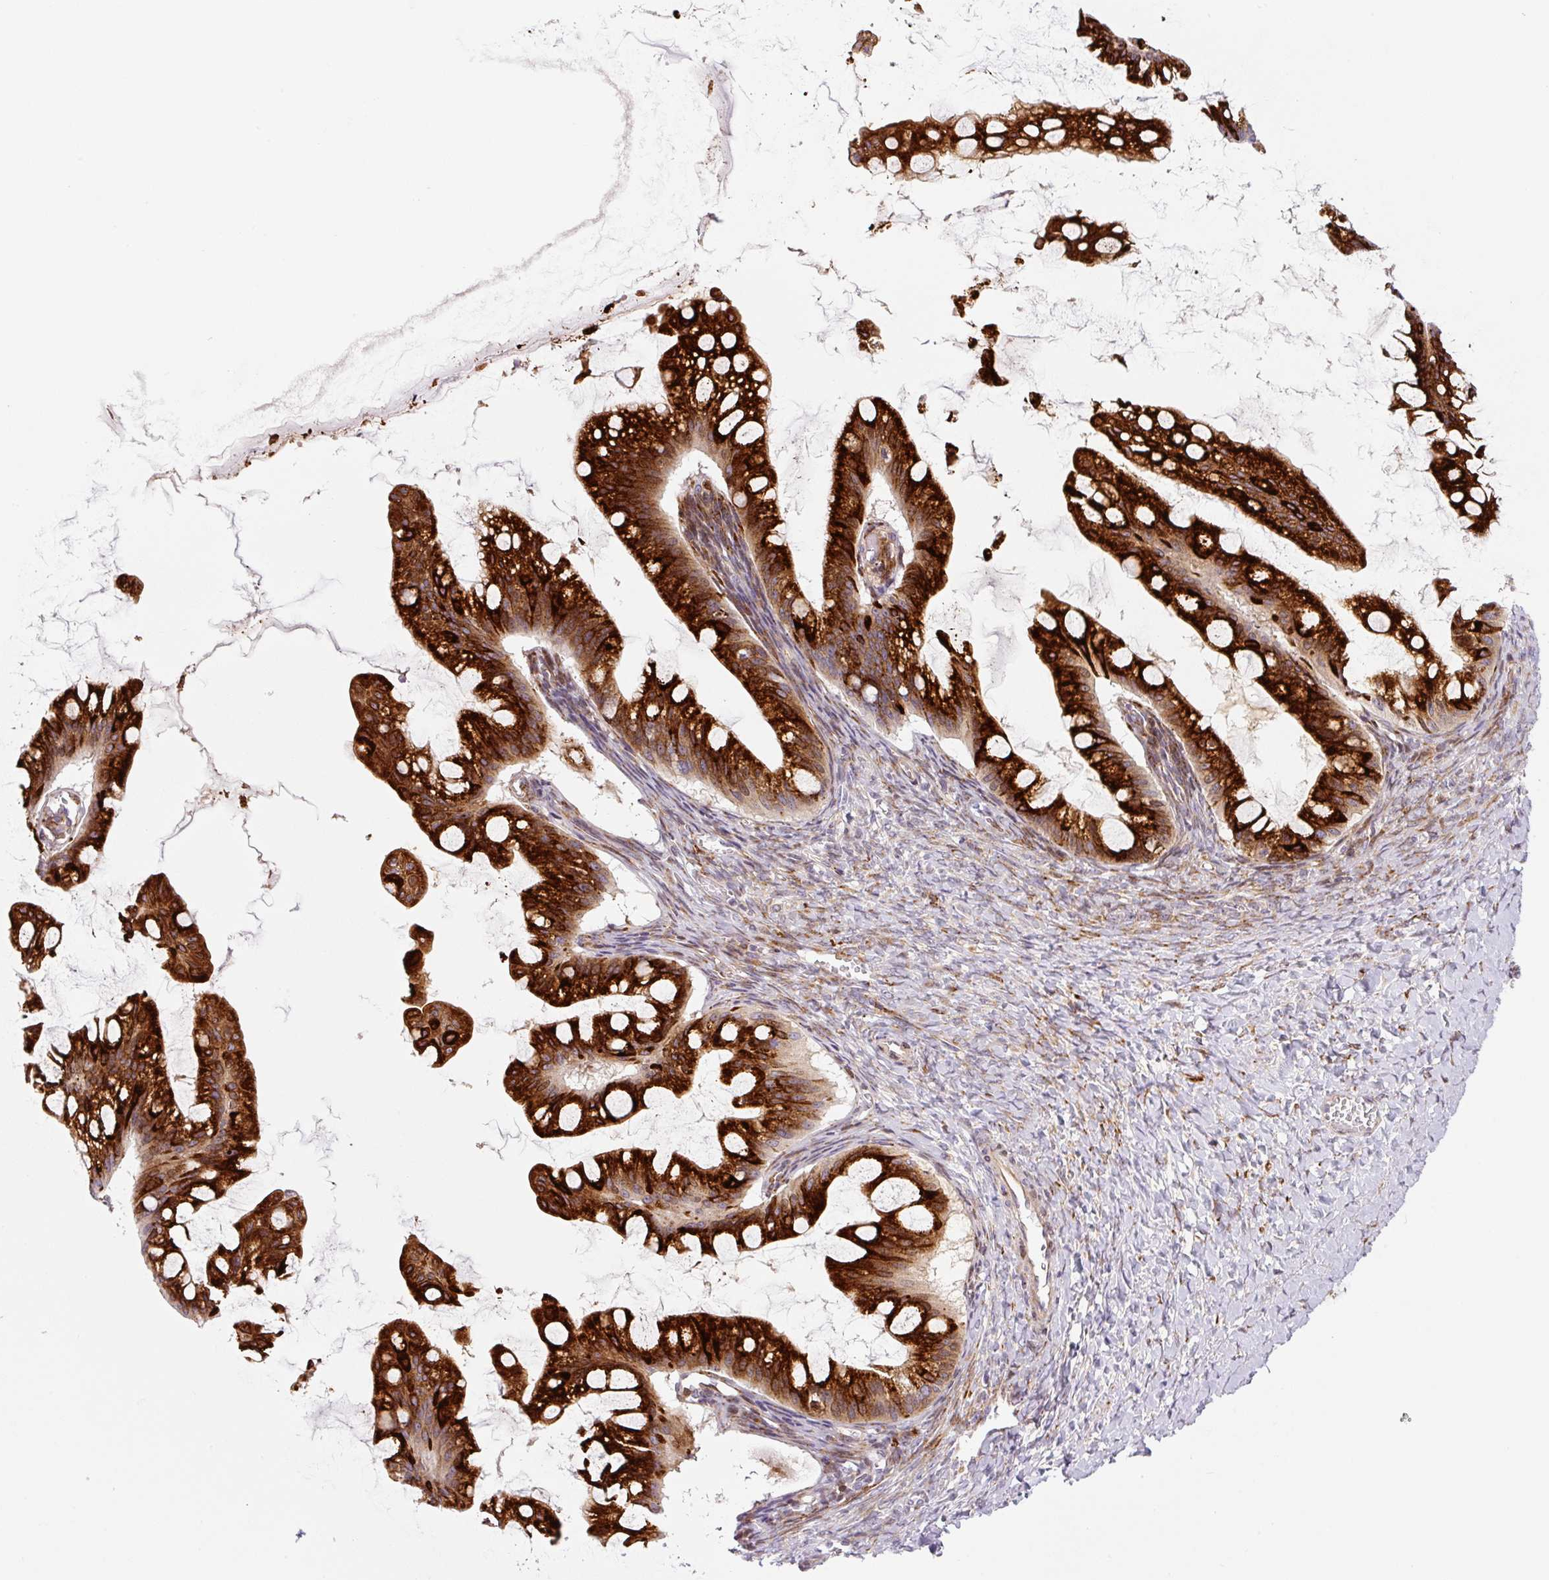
{"staining": {"intensity": "strong", "quantity": ">75%", "location": "cytoplasmic/membranous"}, "tissue": "ovarian cancer", "cell_type": "Tumor cells", "image_type": "cancer", "snomed": [{"axis": "morphology", "description": "Cystadenocarcinoma, mucinous, NOS"}, {"axis": "topography", "description": "Ovary"}], "caption": "Protein staining exhibits strong cytoplasmic/membranous positivity in approximately >75% of tumor cells in ovarian mucinous cystadenocarcinoma.", "gene": "DISP3", "patient": {"sex": "female", "age": 73}}